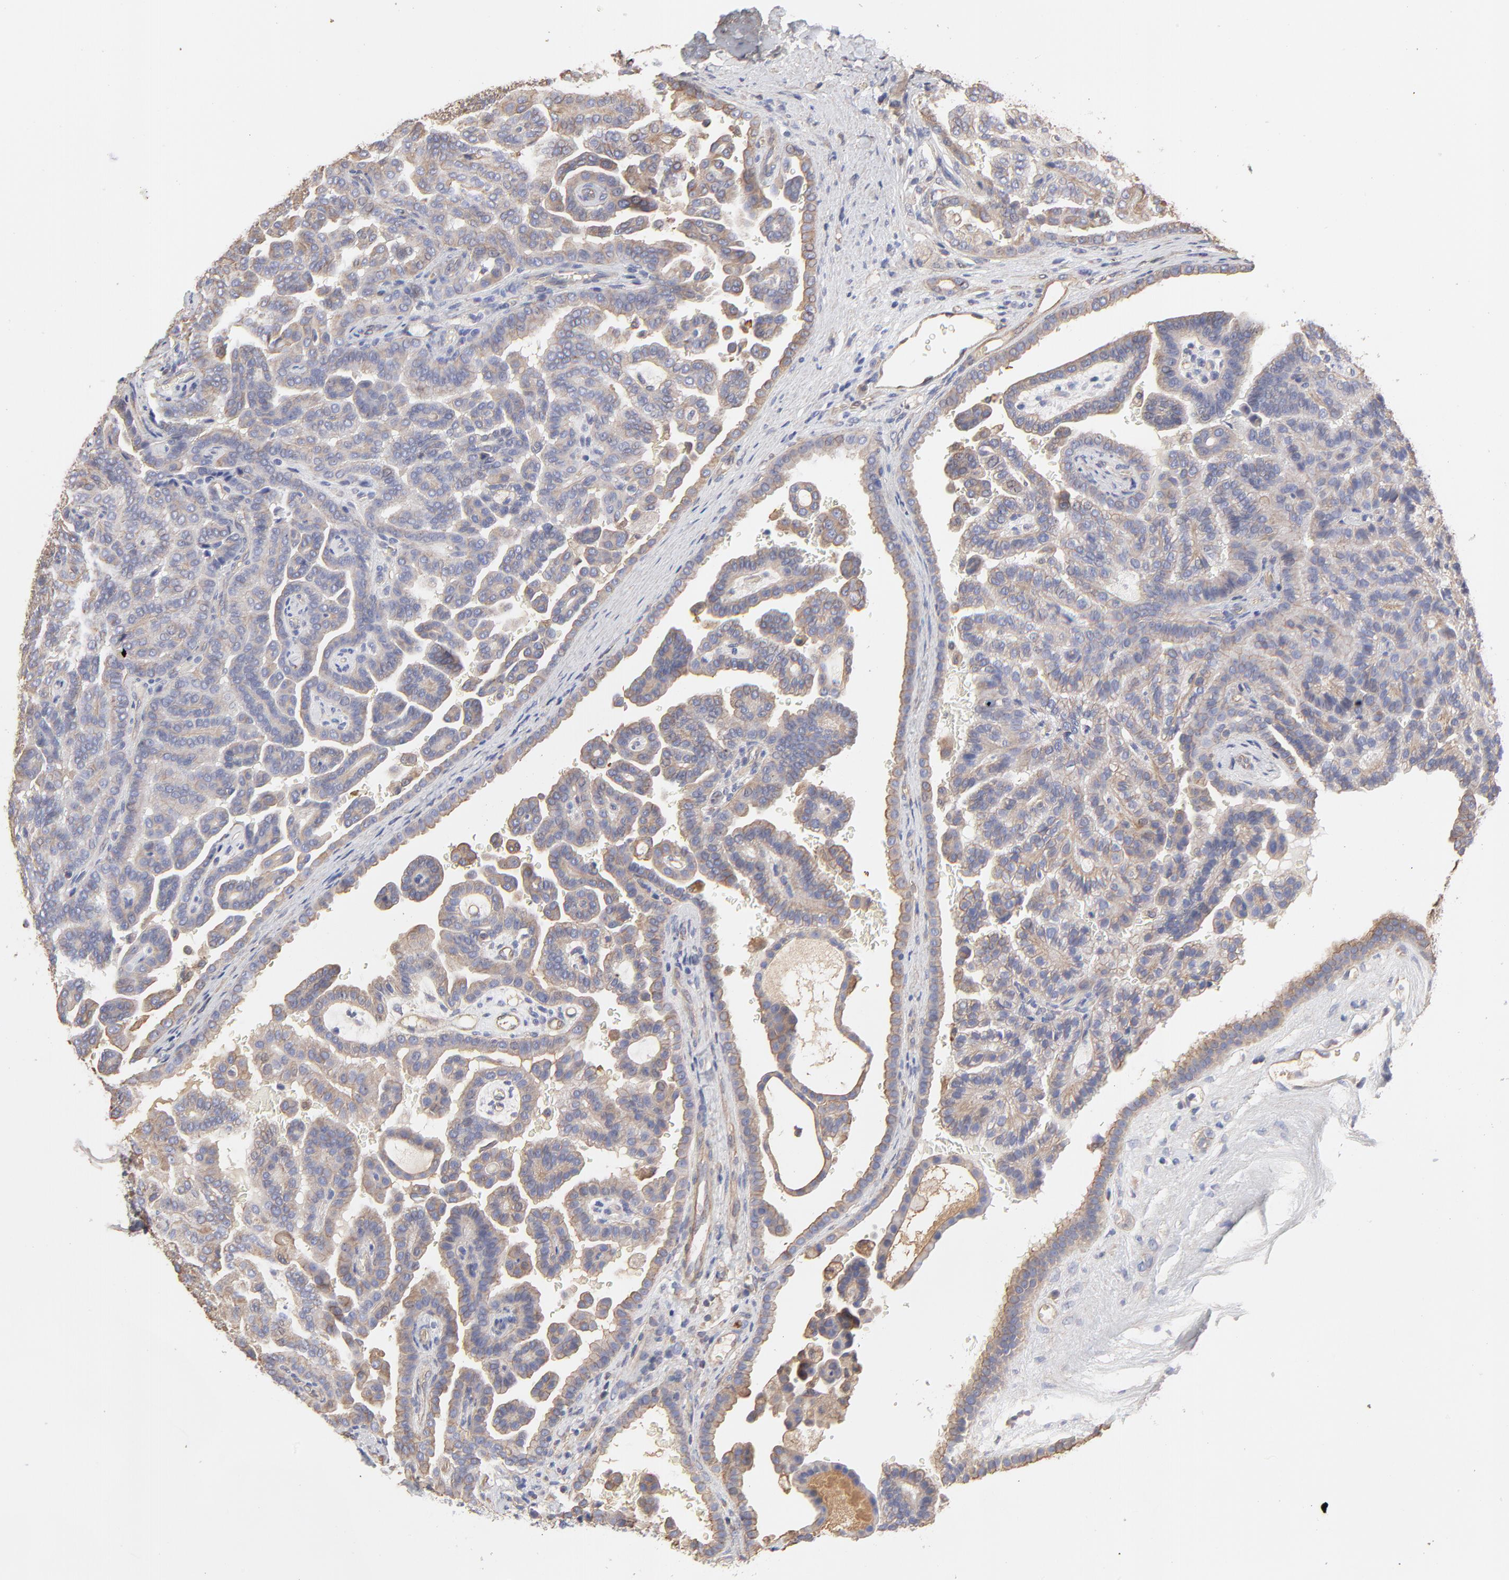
{"staining": {"intensity": "weak", "quantity": ">75%", "location": "cytoplasmic/membranous"}, "tissue": "renal cancer", "cell_type": "Tumor cells", "image_type": "cancer", "snomed": [{"axis": "morphology", "description": "Adenocarcinoma, NOS"}, {"axis": "topography", "description": "Kidney"}], "caption": "A low amount of weak cytoplasmic/membranous staining is seen in about >75% of tumor cells in adenocarcinoma (renal) tissue.", "gene": "LRCH2", "patient": {"sex": "male", "age": 61}}